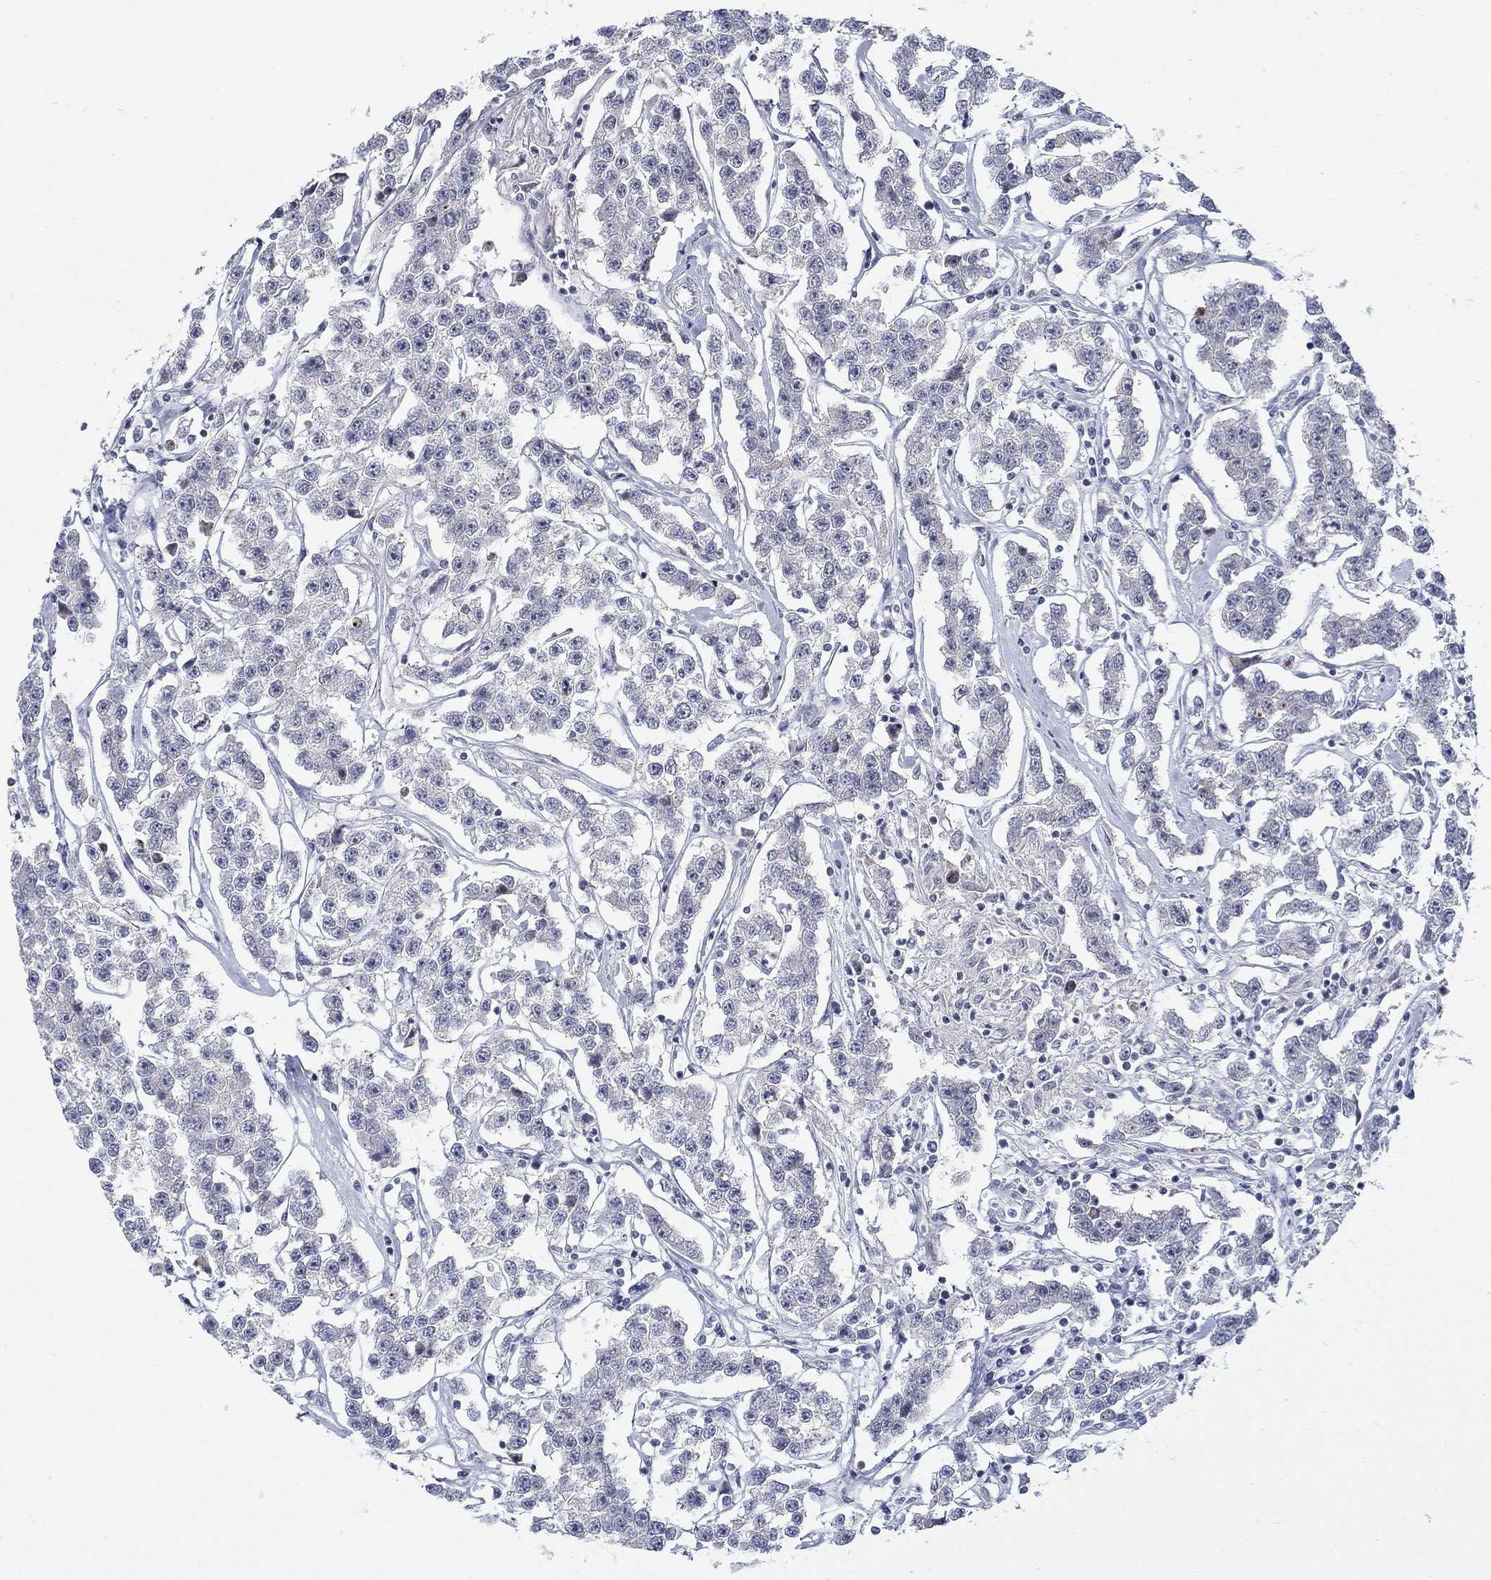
{"staining": {"intensity": "negative", "quantity": "none", "location": "none"}, "tissue": "testis cancer", "cell_type": "Tumor cells", "image_type": "cancer", "snomed": [{"axis": "morphology", "description": "Seminoma, NOS"}, {"axis": "topography", "description": "Testis"}], "caption": "Micrograph shows no significant protein staining in tumor cells of testis seminoma.", "gene": "SMIM18", "patient": {"sex": "male", "age": 59}}